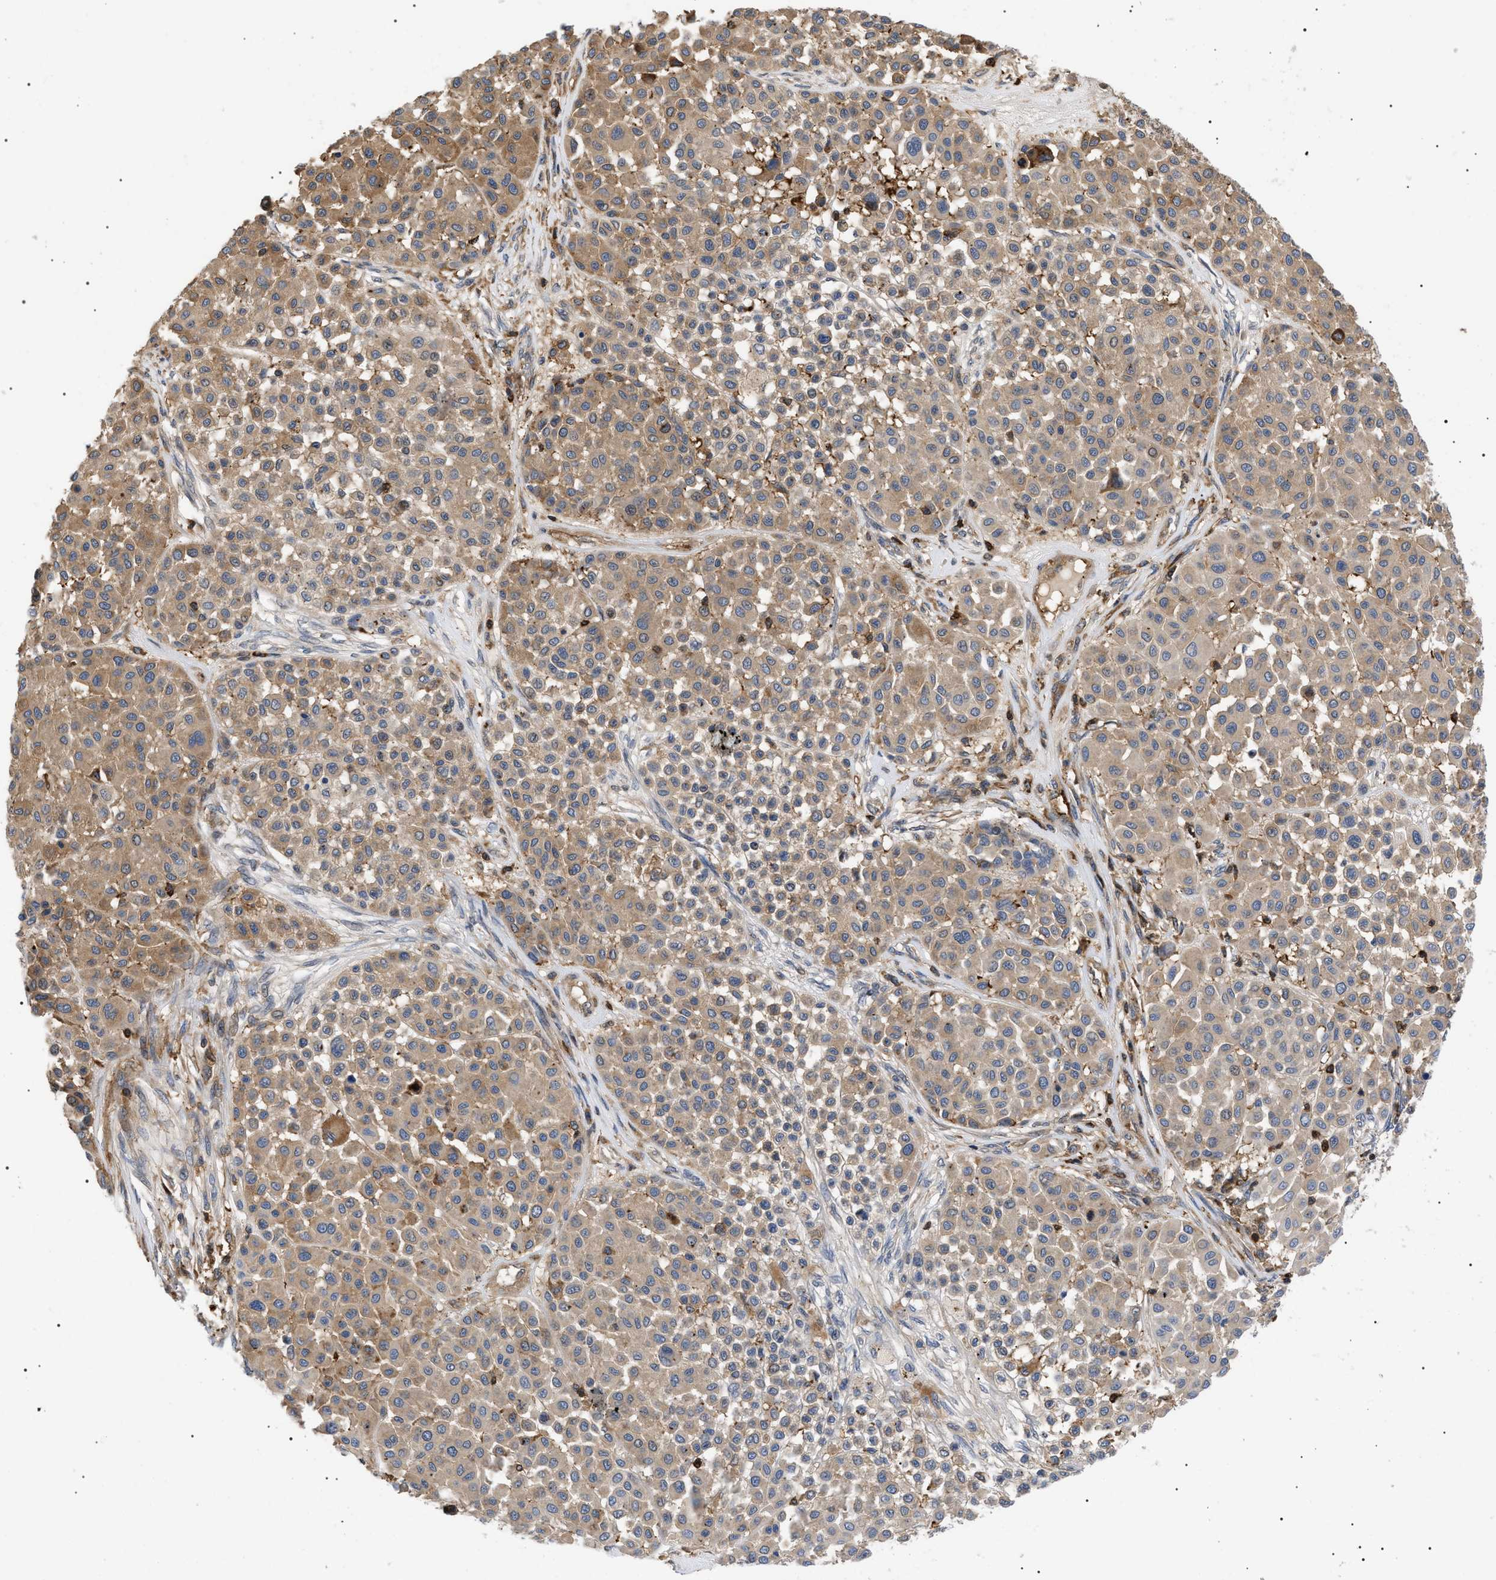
{"staining": {"intensity": "weak", "quantity": ">75%", "location": "cytoplasmic/membranous"}, "tissue": "melanoma", "cell_type": "Tumor cells", "image_type": "cancer", "snomed": [{"axis": "morphology", "description": "Malignant melanoma, Metastatic site"}, {"axis": "topography", "description": "Soft tissue"}], "caption": "A photomicrograph showing weak cytoplasmic/membranous expression in about >75% of tumor cells in malignant melanoma (metastatic site), as visualized by brown immunohistochemical staining.", "gene": "TMTC4", "patient": {"sex": "male", "age": 41}}